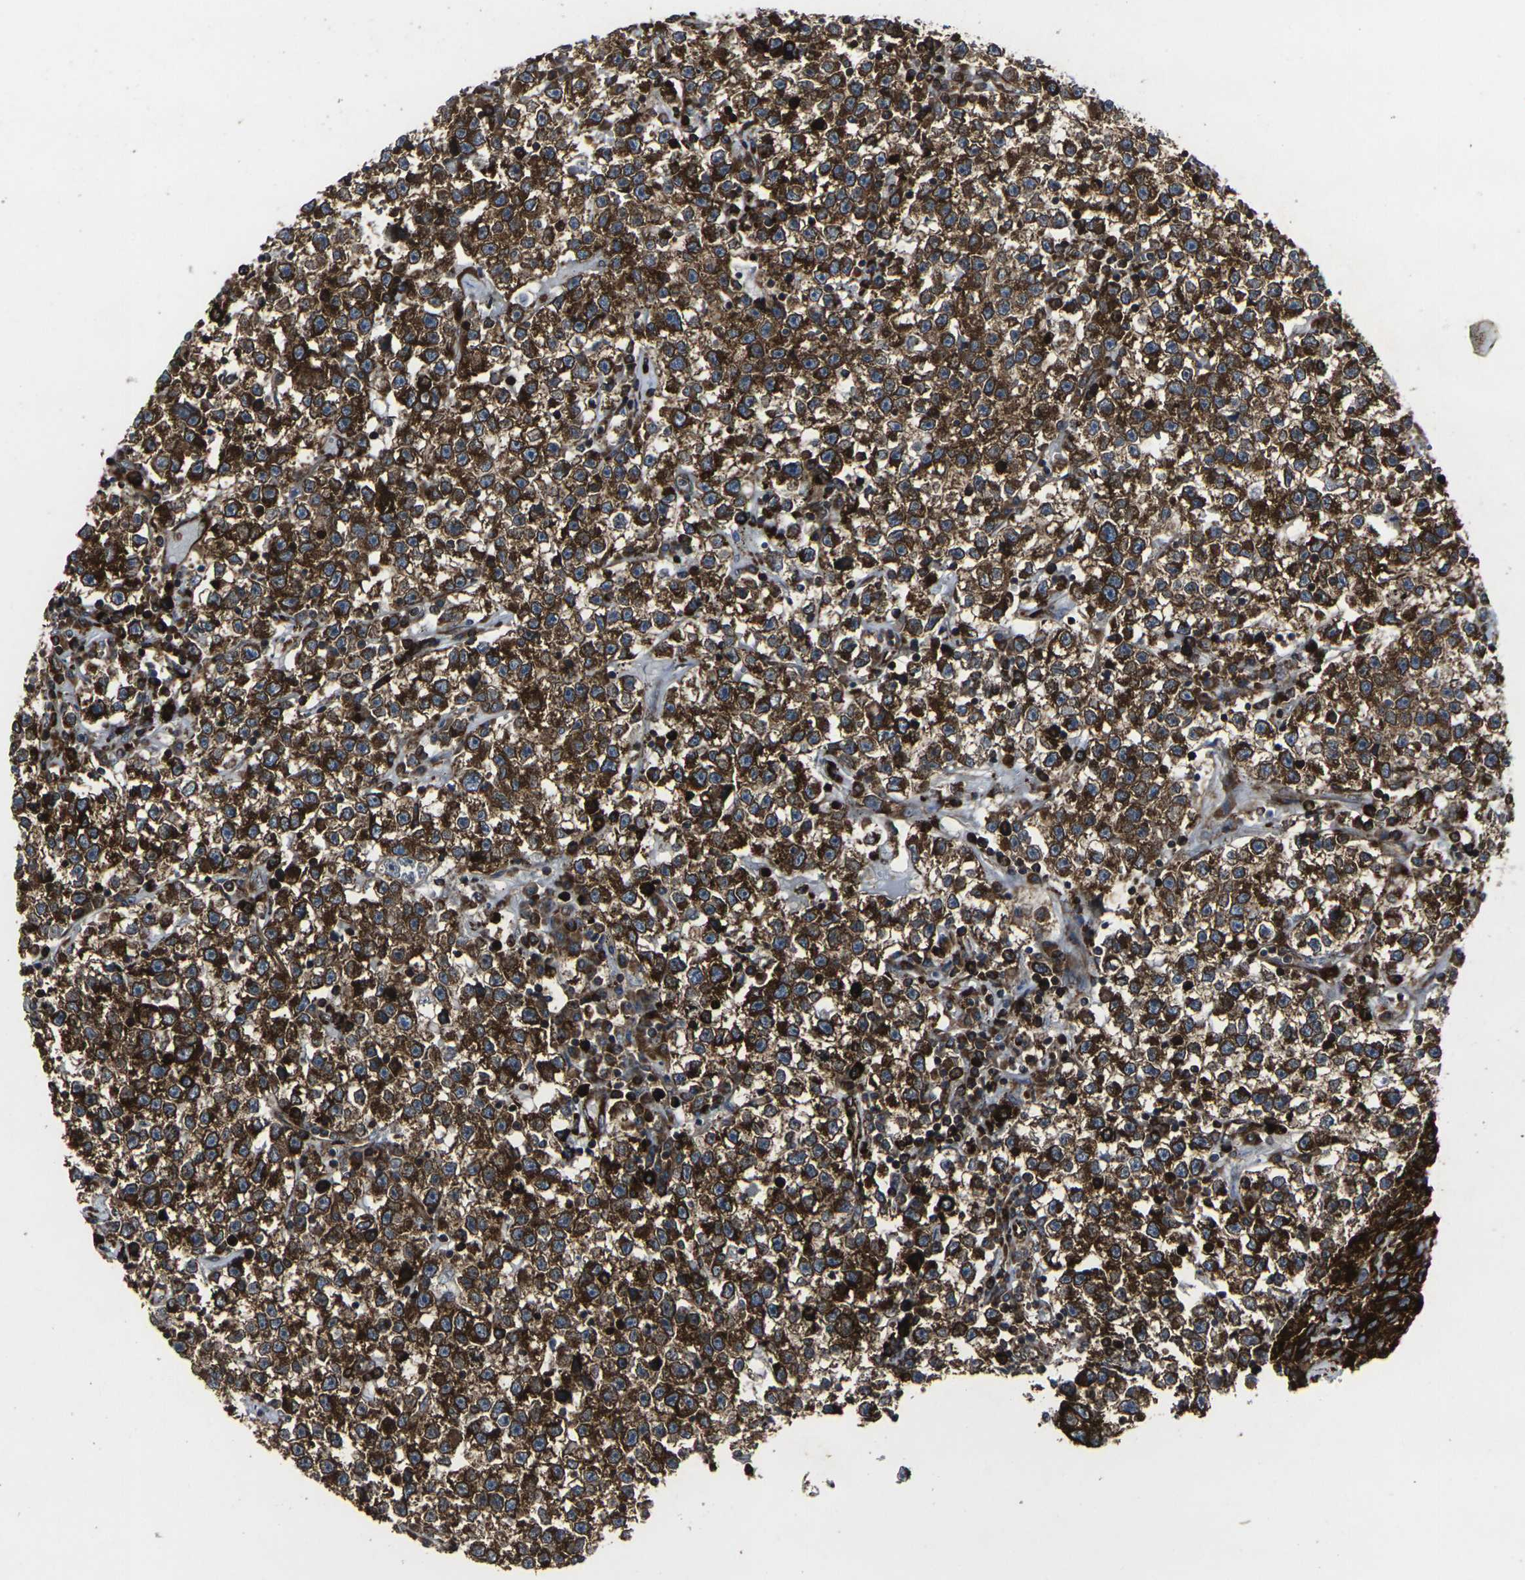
{"staining": {"intensity": "strong", "quantity": ">75%", "location": "cytoplasmic/membranous"}, "tissue": "testis cancer", "cell_type": "Tumor cells", "image_type": "cancer", "snomed": [{"axis": "morphology", "description": "Seminoma, NOS"}, {"axis": "topography", "description": "Testis"}], "caption": "Protein analysis of seminoma (testis) tissue reveals strong cytoplasmic/membranous positivity in approximately >75% of tumor cells. (DAB (3,3'-diaminobenzidine) IHC with brightfield microscopy, high magnification).", "gene": "MARCHF2", "patient": {"sex": "male", "age": 22}}